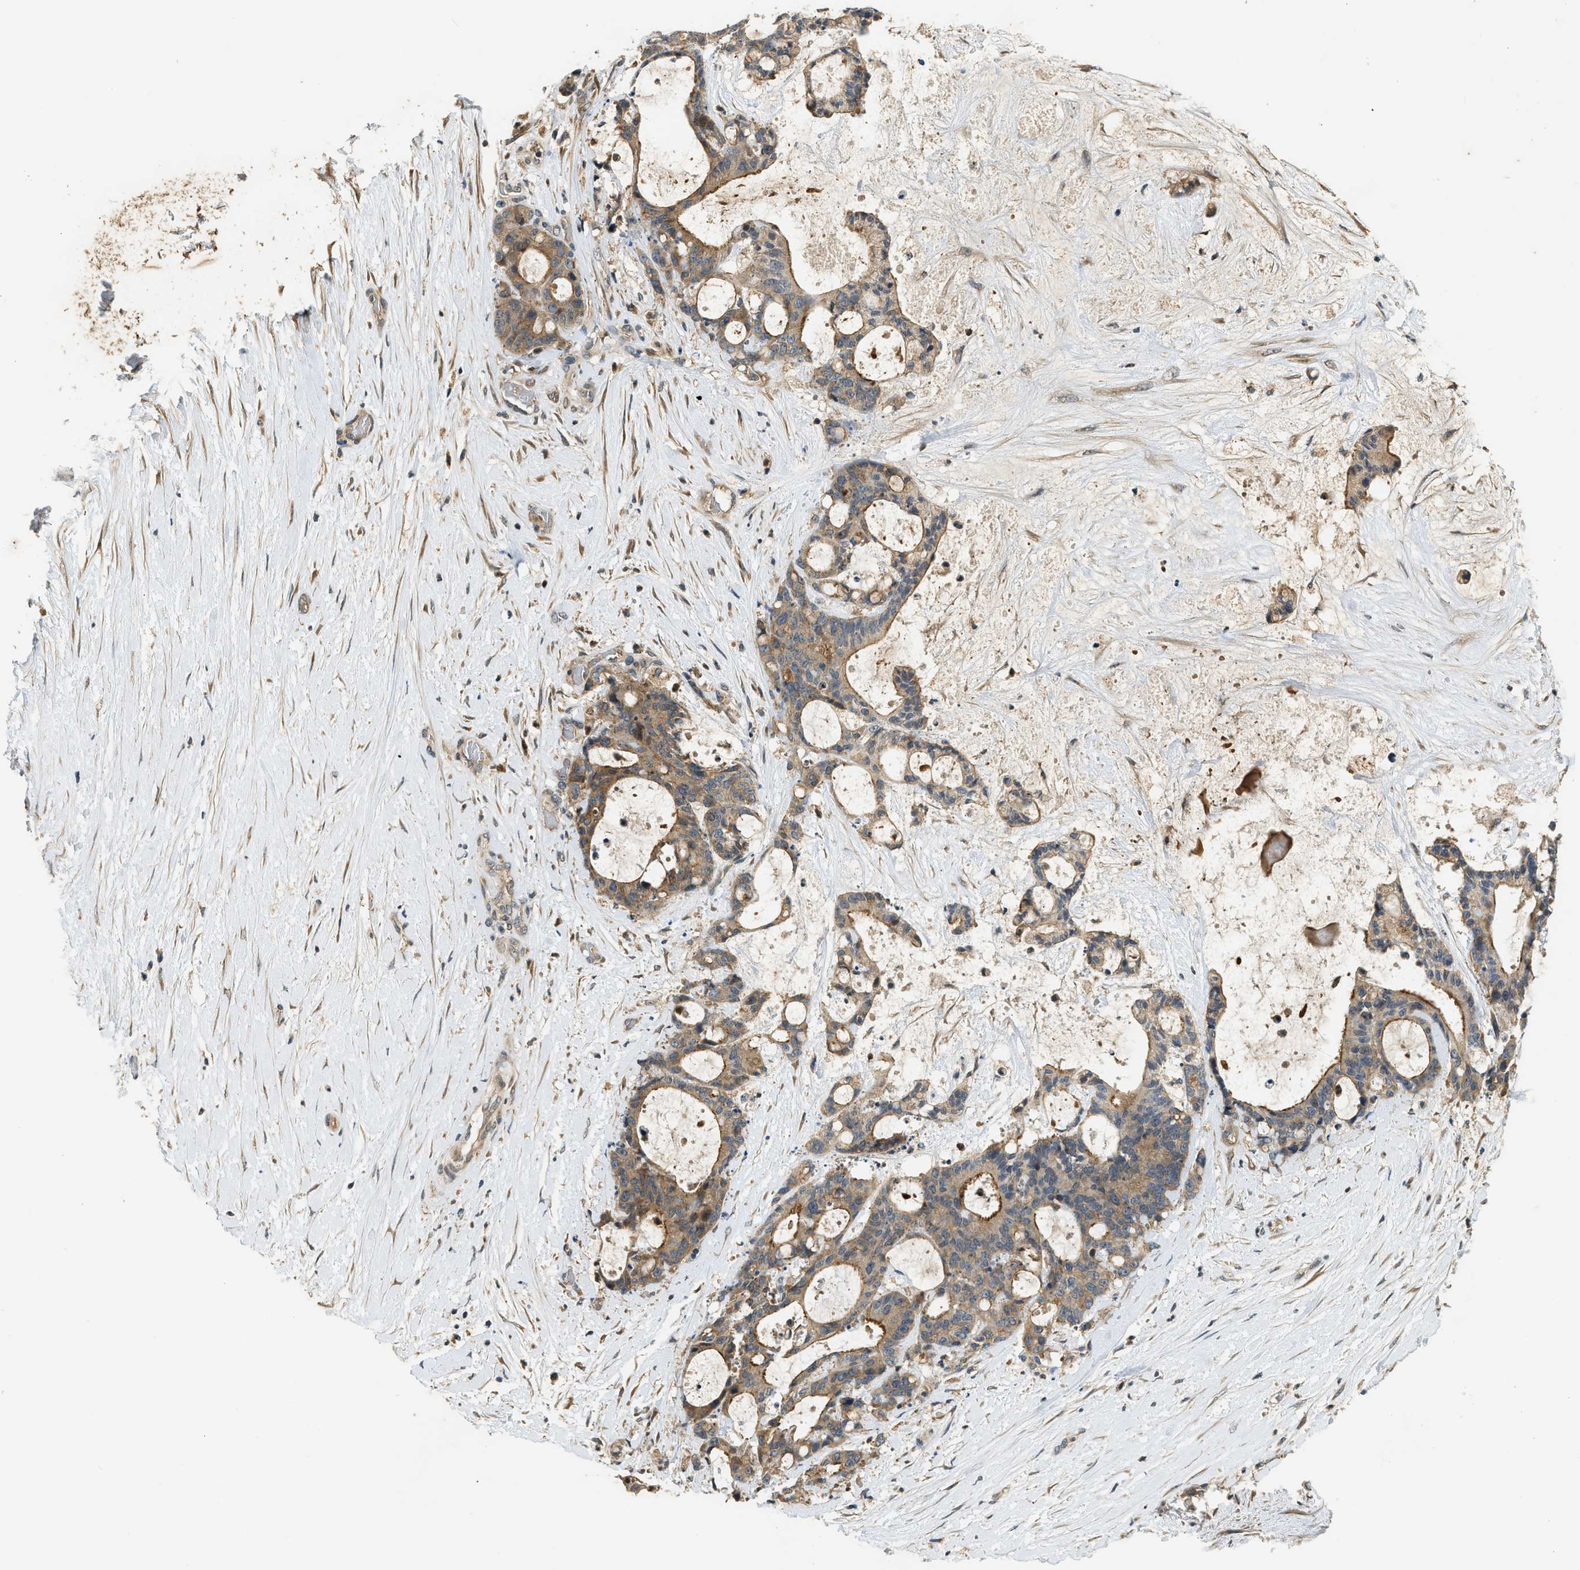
{"staining": {"intensity": "moderate", "quantity": ">75%", "location": "cytoplasmic/membranous"}, "tissue": "liver cancer", "cell_type": "Tumor cells", "image_type": "cancer", "snomed": [{"axis": "morphology", "description": "Cholangiocarcinoma"}, {"axis": "topography", "description": "Liver"}], "caption": "Liver cholangiocarcinoma stained for a protein exhibits moderate cytoplasmic/membranous positivity in tumor cells. (brown staining indicates protein expression, while blue staining denotes nuclei).", "gene": "ADCY8", "patient": {"sex": "female", "age": 73}}